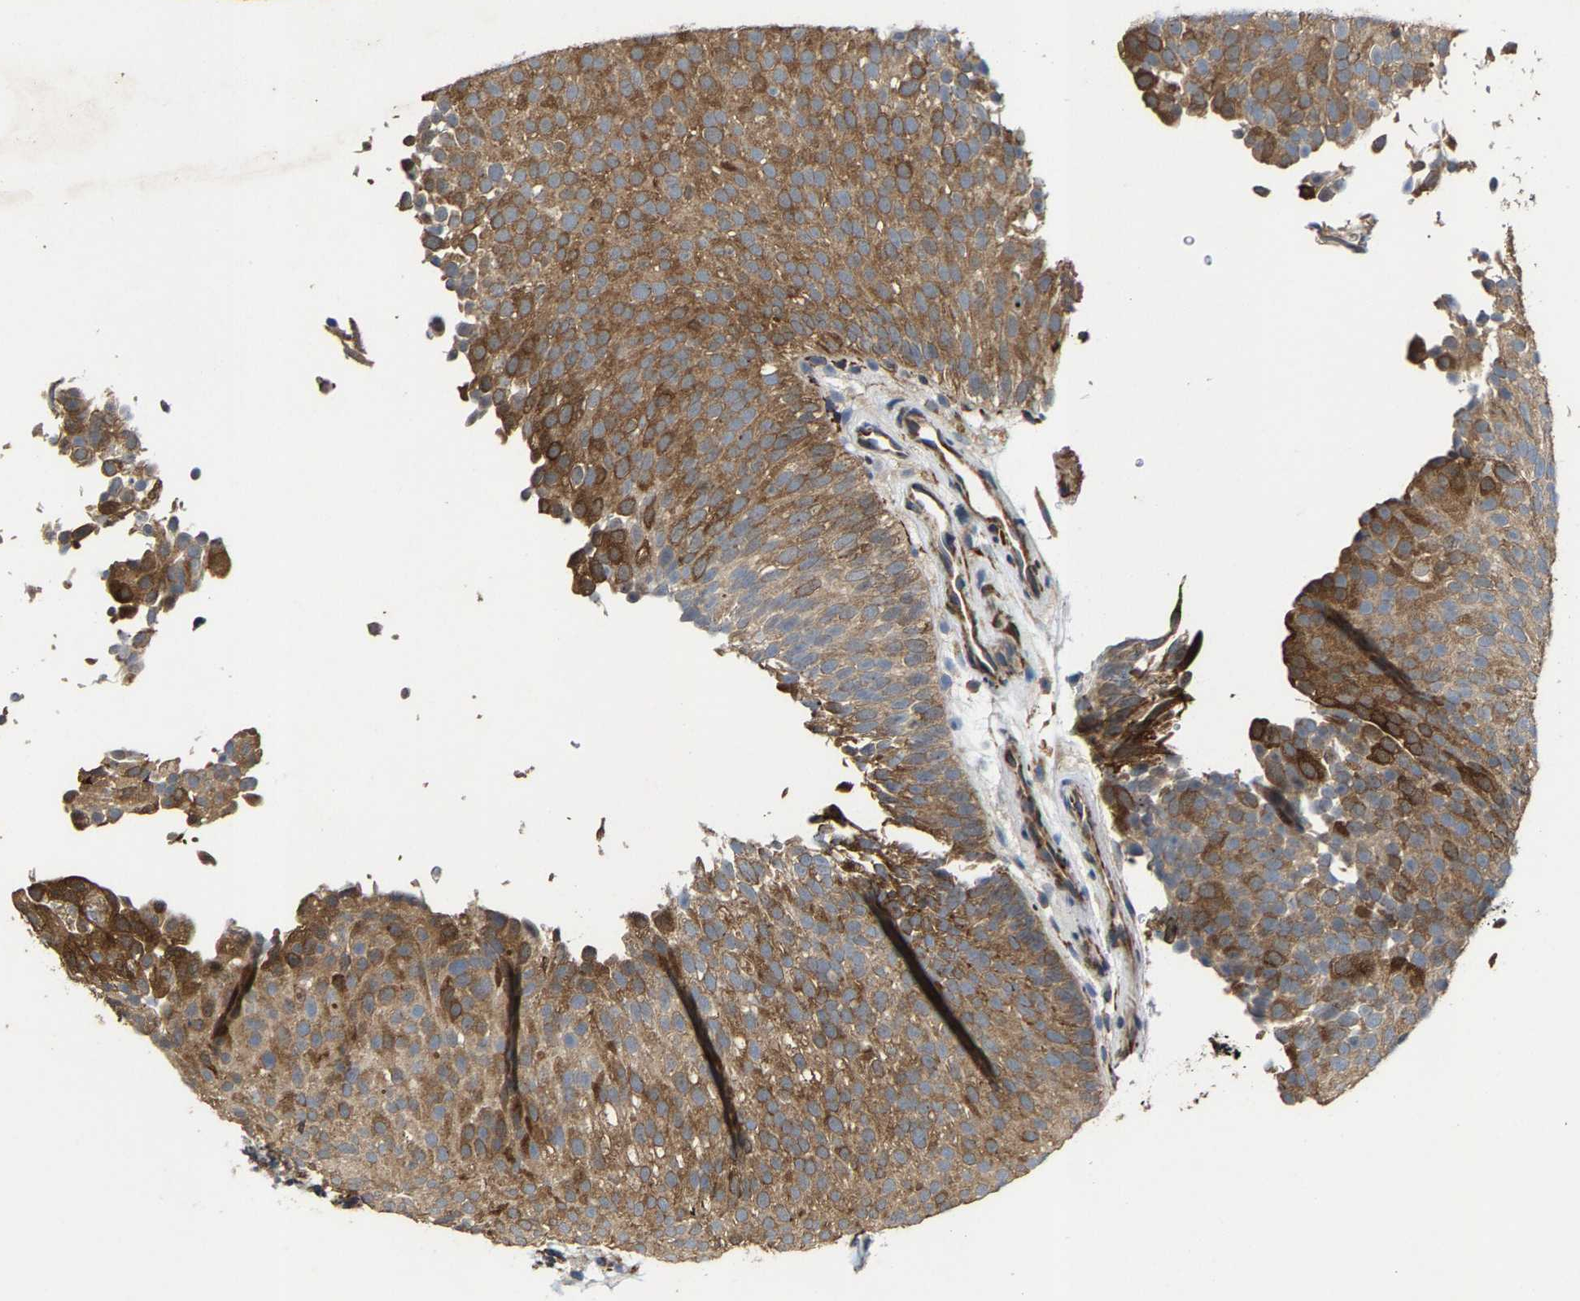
{"staining": {"intensity": "strong", "quantity": ">75%", "location": "cytoplasmic/membranous"}, "tissue": "urothelial cancer", "cell_type": "Tumor cells", "image_type": "cancer", "snomed": [{"axis": "morphology", "description": "Urothelial carcinoma, Low grade"}, {"axis": "topography", "description": "Urinary bladder"}], "caption": "Urothelial cancer tissue reveals strong cytoplasmic/membranous expression in approximately >75% of tumor cells, visualized by immunohistochemistry.", "gene": "FGD3", "patient": {"sex": "male", "age": 78}}